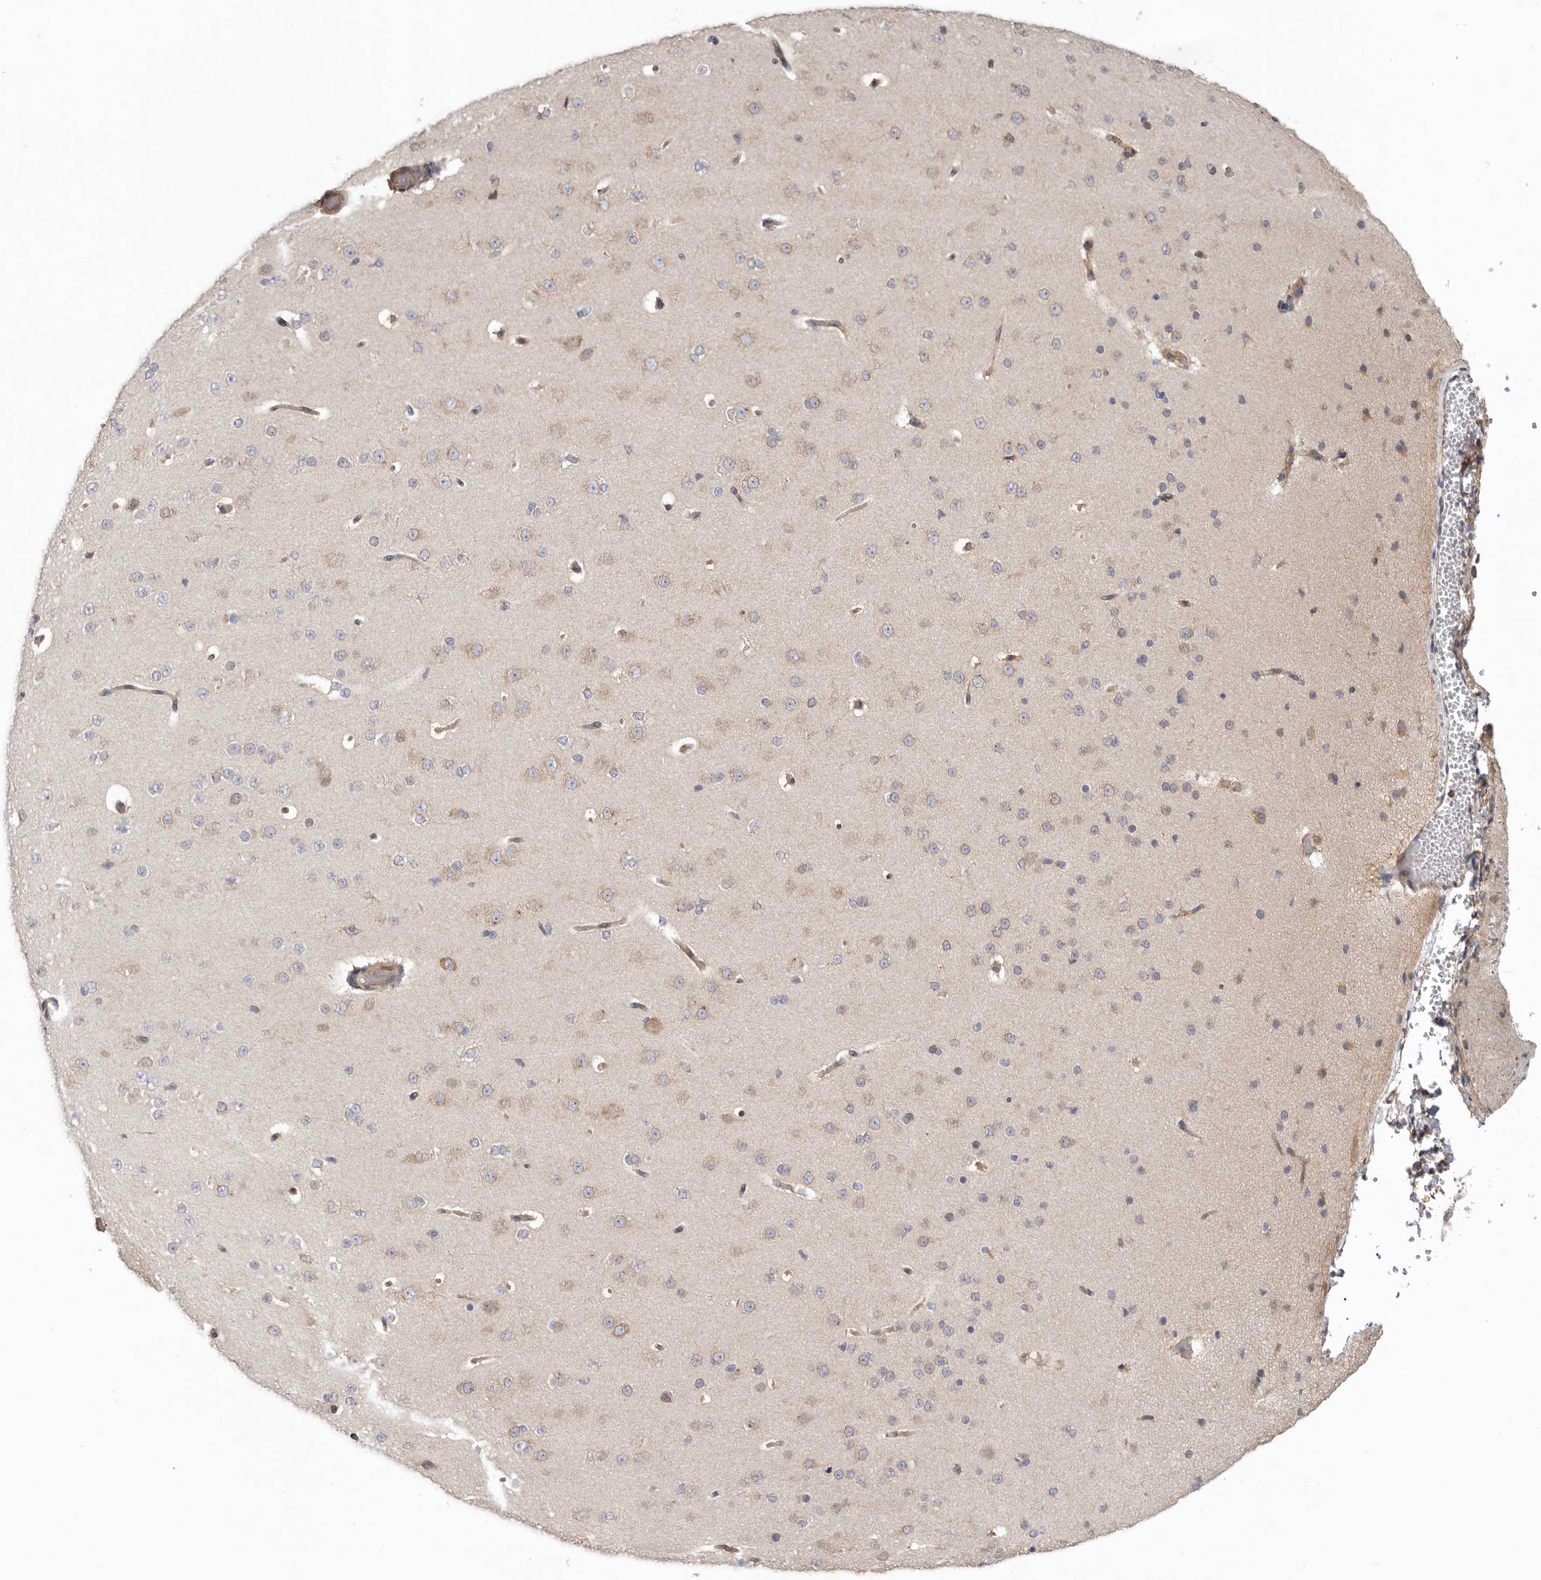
{"staining": {"intensity": "weak", "quantity": ">75%", "location": "cytoplasmic/membranous"}, "tissue": "cerebral cortex", "cell_type": "Endothelial cells", "image_type": "normal", "snomed": [{"axis": "morphology", "description": "Normal tissue, NOS"}, {"axis": "morphology", "description": "Developmental malformation"}, {"axis": "topography", "description": "Cerebral cortex"}], "caption": "Benign cerebral cortex was stained to show a protein in brown. There is low levels of weak cytoplasmic/membranous positivity in approximately >75% of endothelial cells. Using DAB (3,3'-diaminobenzidine) (brown) and hematoxylin (blue) stains, captured at high magnification using brightfield microscopy.", "gene": "TMUB1", "patient": {"sex": "female", "age": 30}}